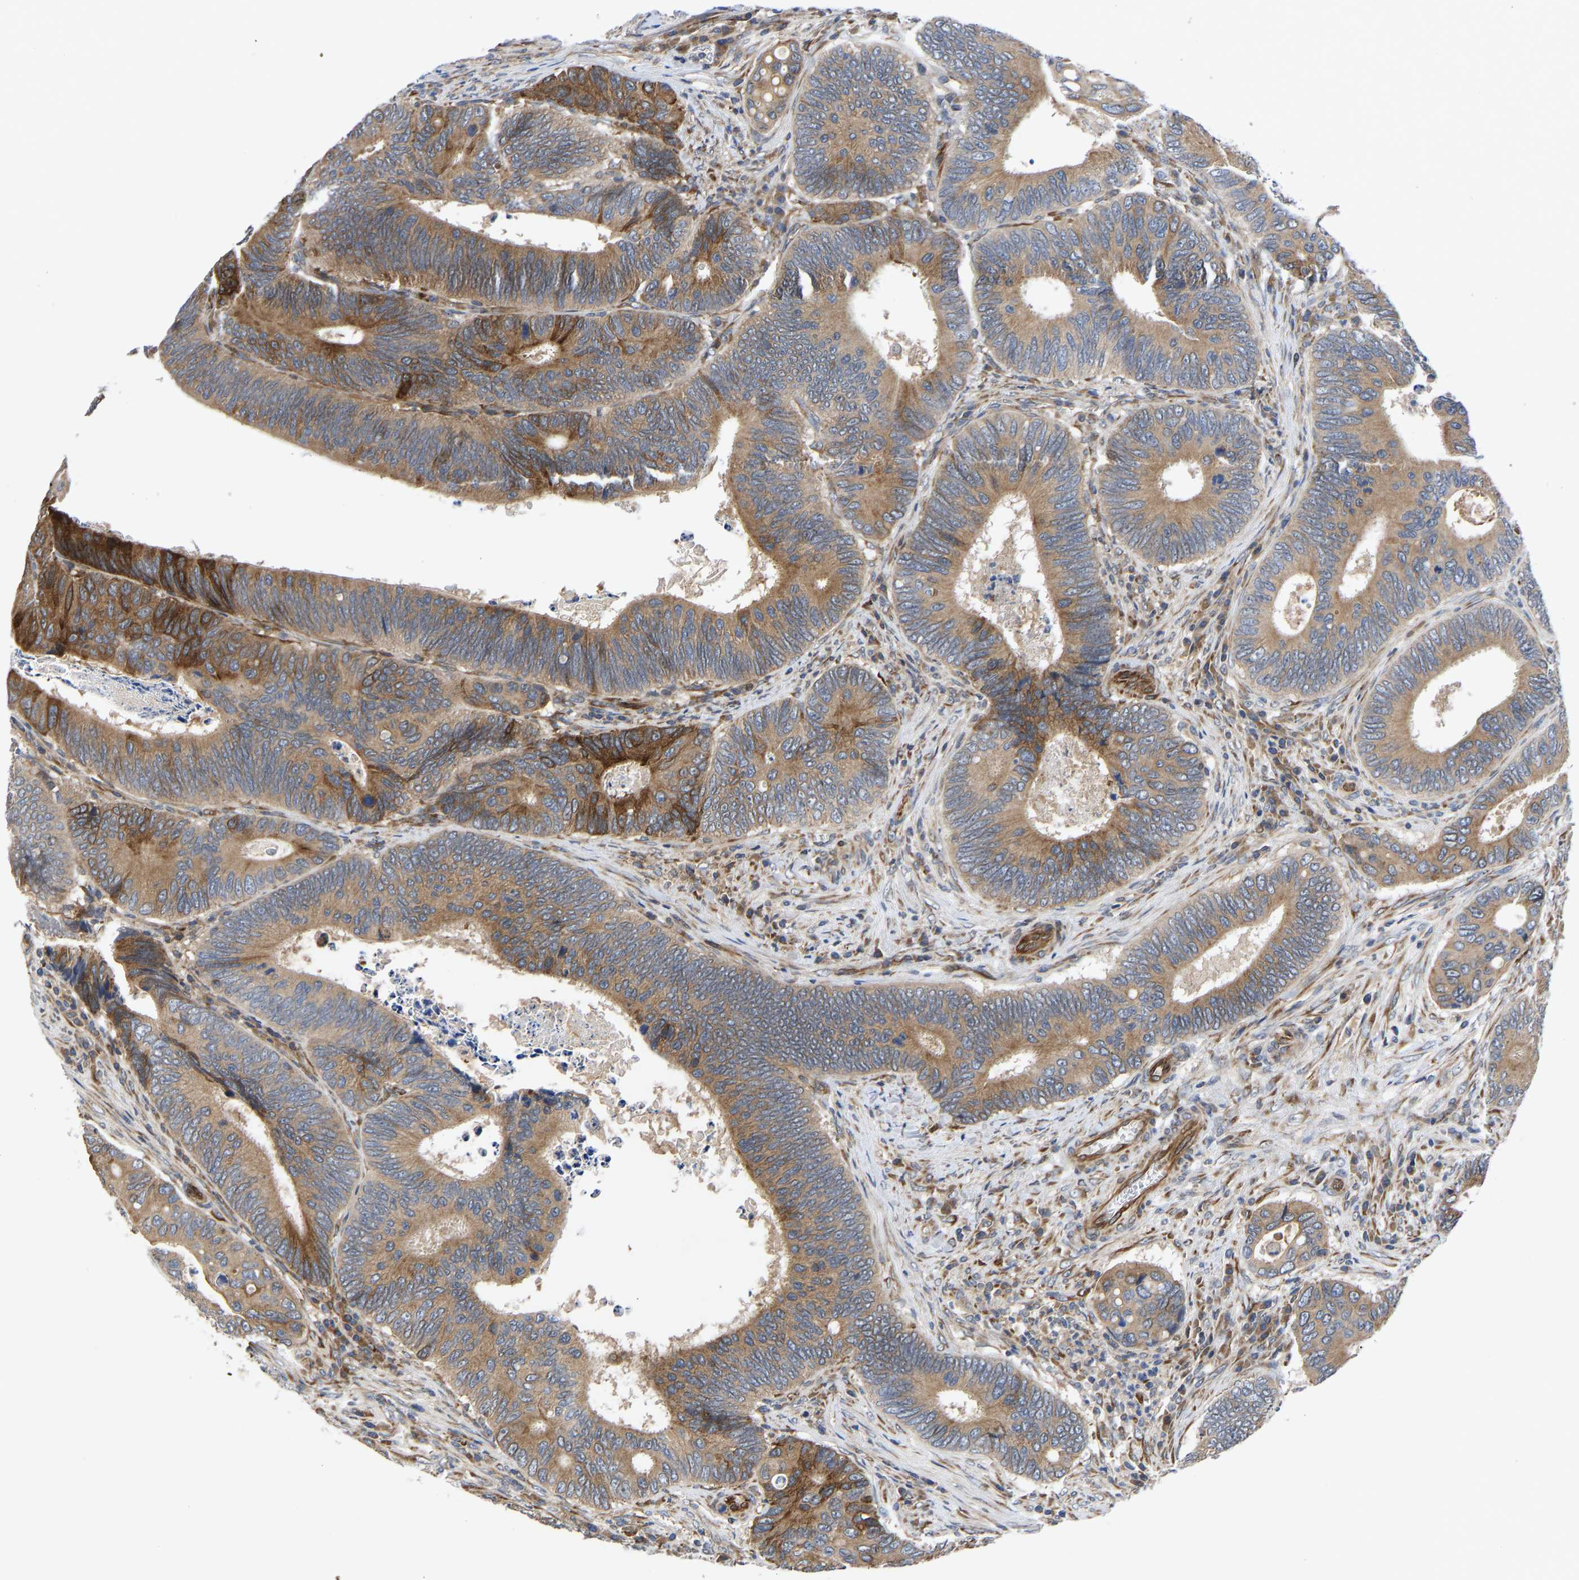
{"staining": {"intensity": "strong", "quantity": ">75%", "location": "cytoplasmic/membranous"}, "tissue": "colorectal cancer", "cell_type": "Tumor cells", "image_type": "cancer", "snomed": [{"axis": "morphology", "description": "Inflammation, NOS"}, {"axis": "morphology", "description": "Adenocarcinoma, NOS"}, {"axis": "topography", "description": "Colon"}], "caption": "Brown immunohistochemical staining in colorectal cancer (adenocarcinoma) displays strong cytoplasmic/membranous positivity in about >75% of tumor cells. (IHC, brightfield microscopy, high magnification).", "gene": "FRRS1", "patient": {"sex": "male", "age": 72}}